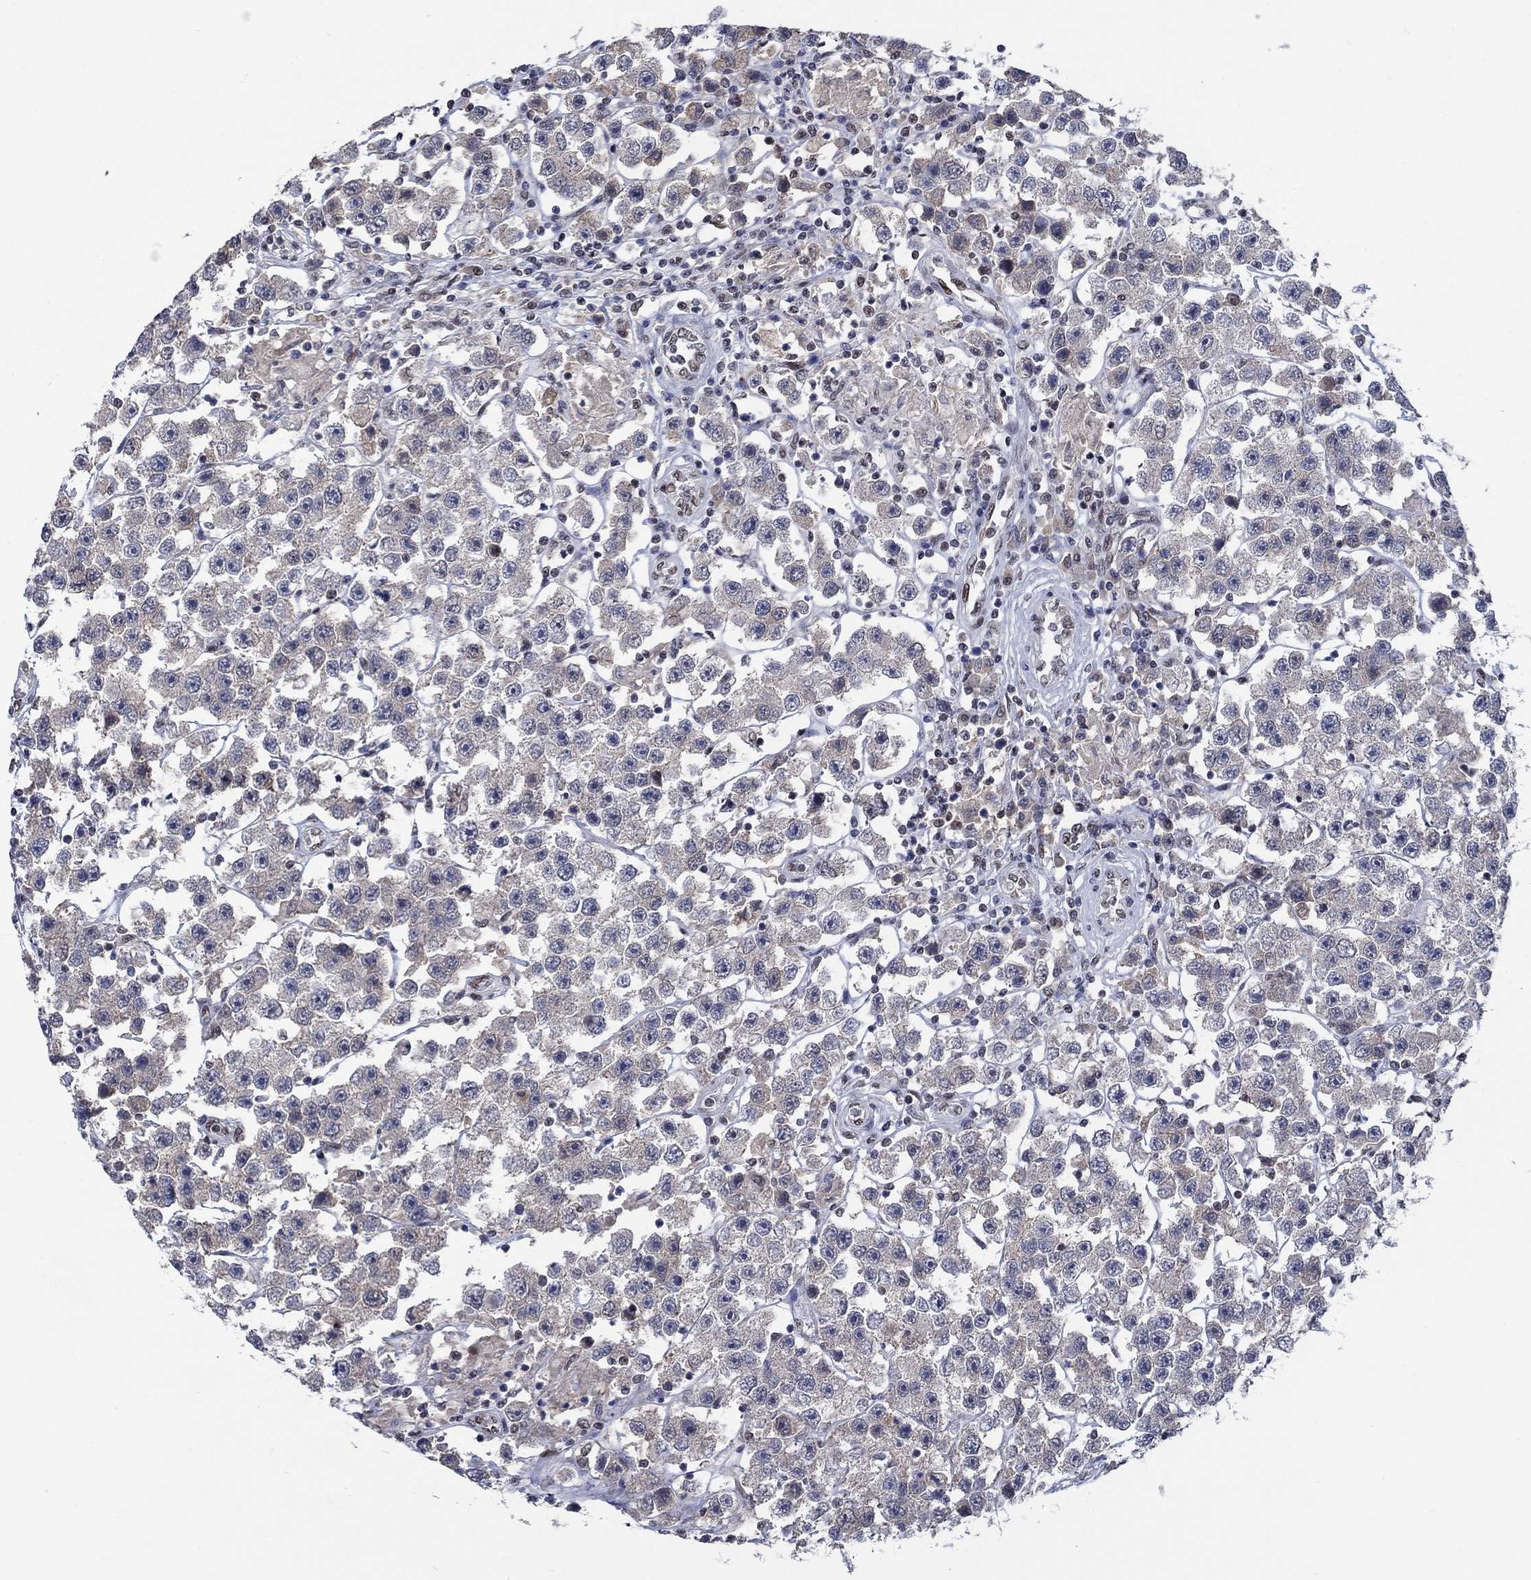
{"staining": {"intensity": "negative", "quantity": "none", "location": "none"}, "tissue": "testis cancer", "cell_type": "Tumor cells", "image_type": "cancer", "snomed": [{"axis": "morphology", "description": "Seminoma, NOS"}, {"axis": "topography", "description": "Testis"}], "caption": "Image shows no significant protein staining in tumor cells of testis cancer.", "gene": "HTN1", "patient": {"sex": "male", "age": 45}}